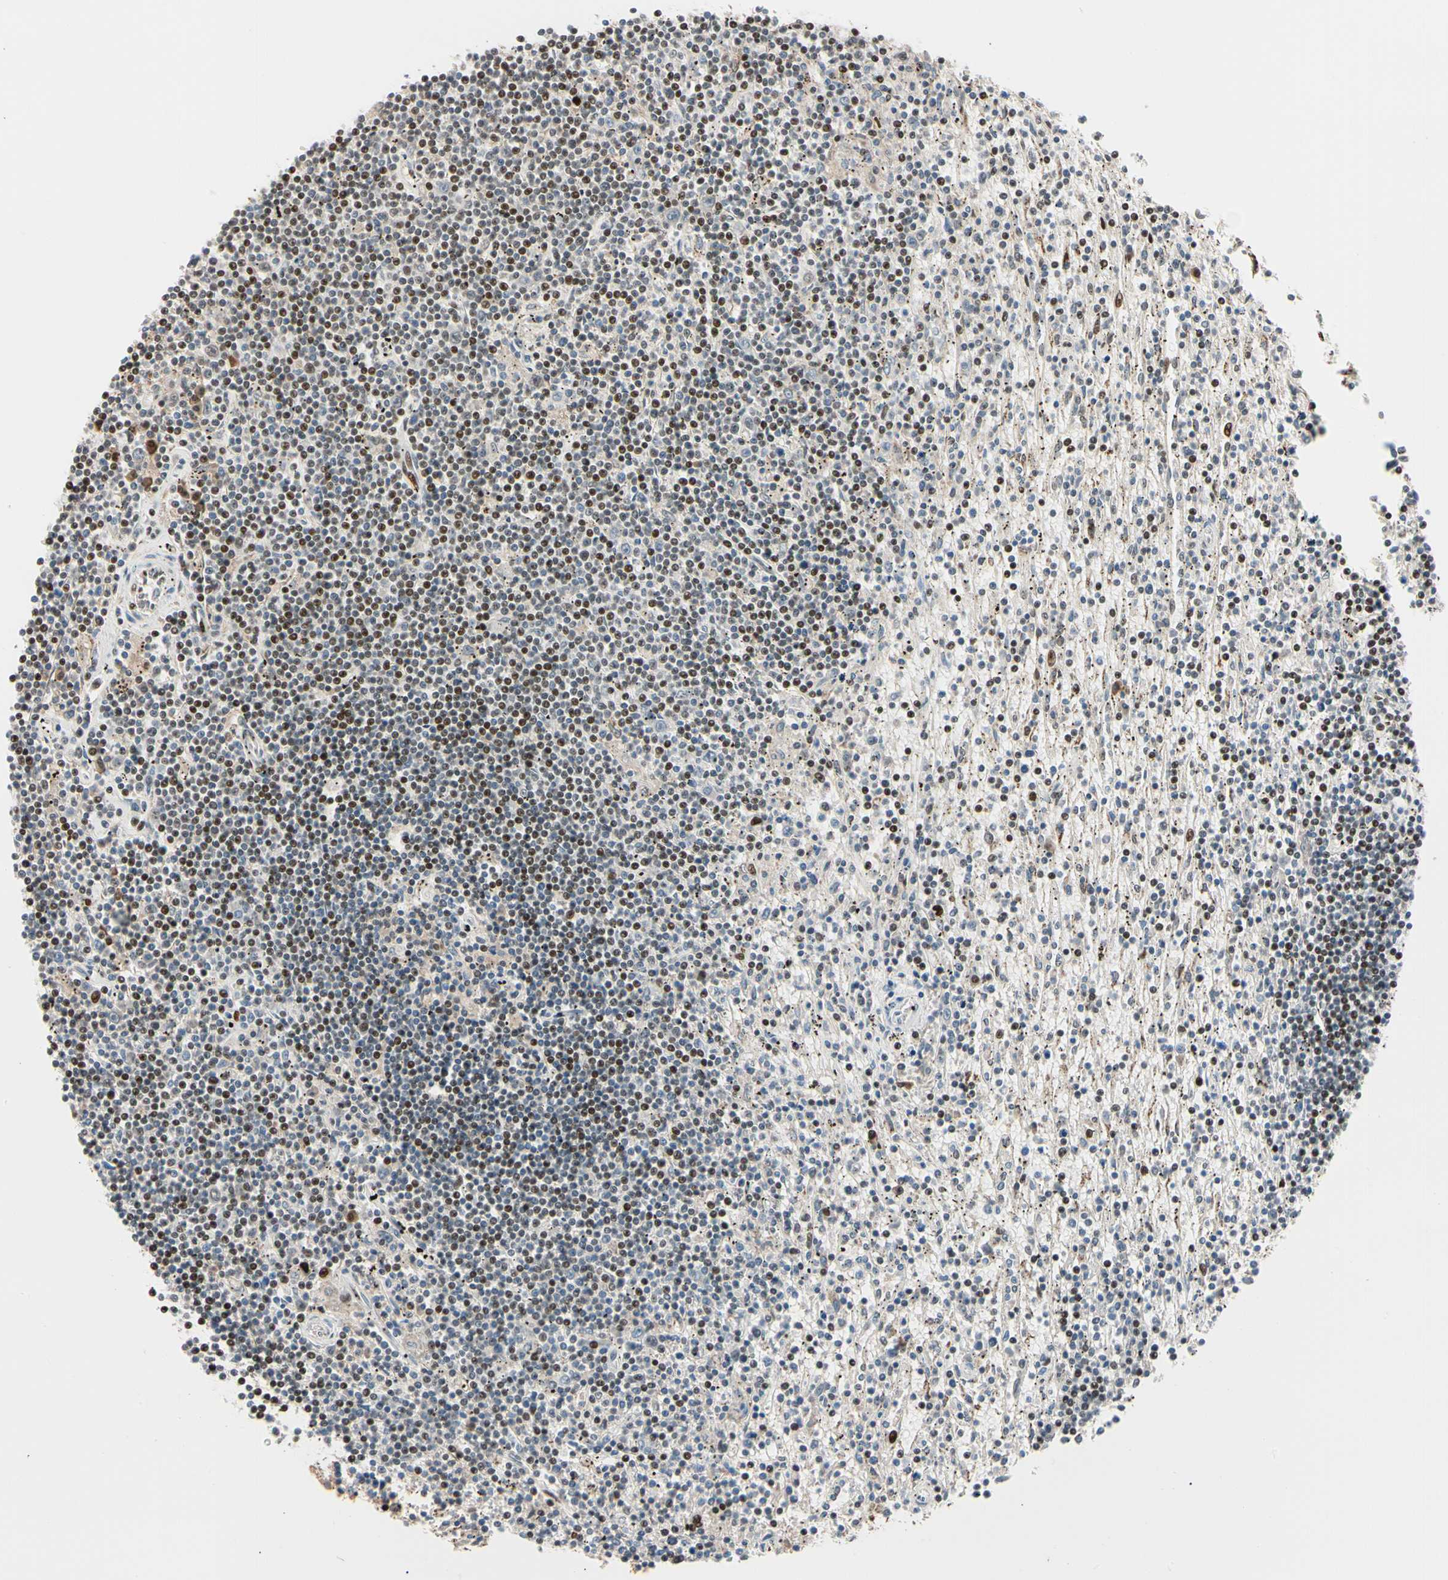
{"staining": {"intensity": "moderate", "quantity": "25%-75%", "location": "nuclear"}, "tissue": "lymphoma", "cell_type": "Tumor cells", "image_type": "cancer", "snomed": [{"axis": "morphology", "description": "Malignant lymphoma, non-Hodgkin's type, Low grade"}, {"axis": "topography", "description": "Spleen"}], "caption": "Immunohistochemical staining of malignant lymphoma, non-Hodgkin's type (low-grade) exhibits medium levels of moderate nuclear staining in approximately 25%-75% of tumor cells.", "gene": "FOXO3", "patient": {"sex": "male", "age": 76}}